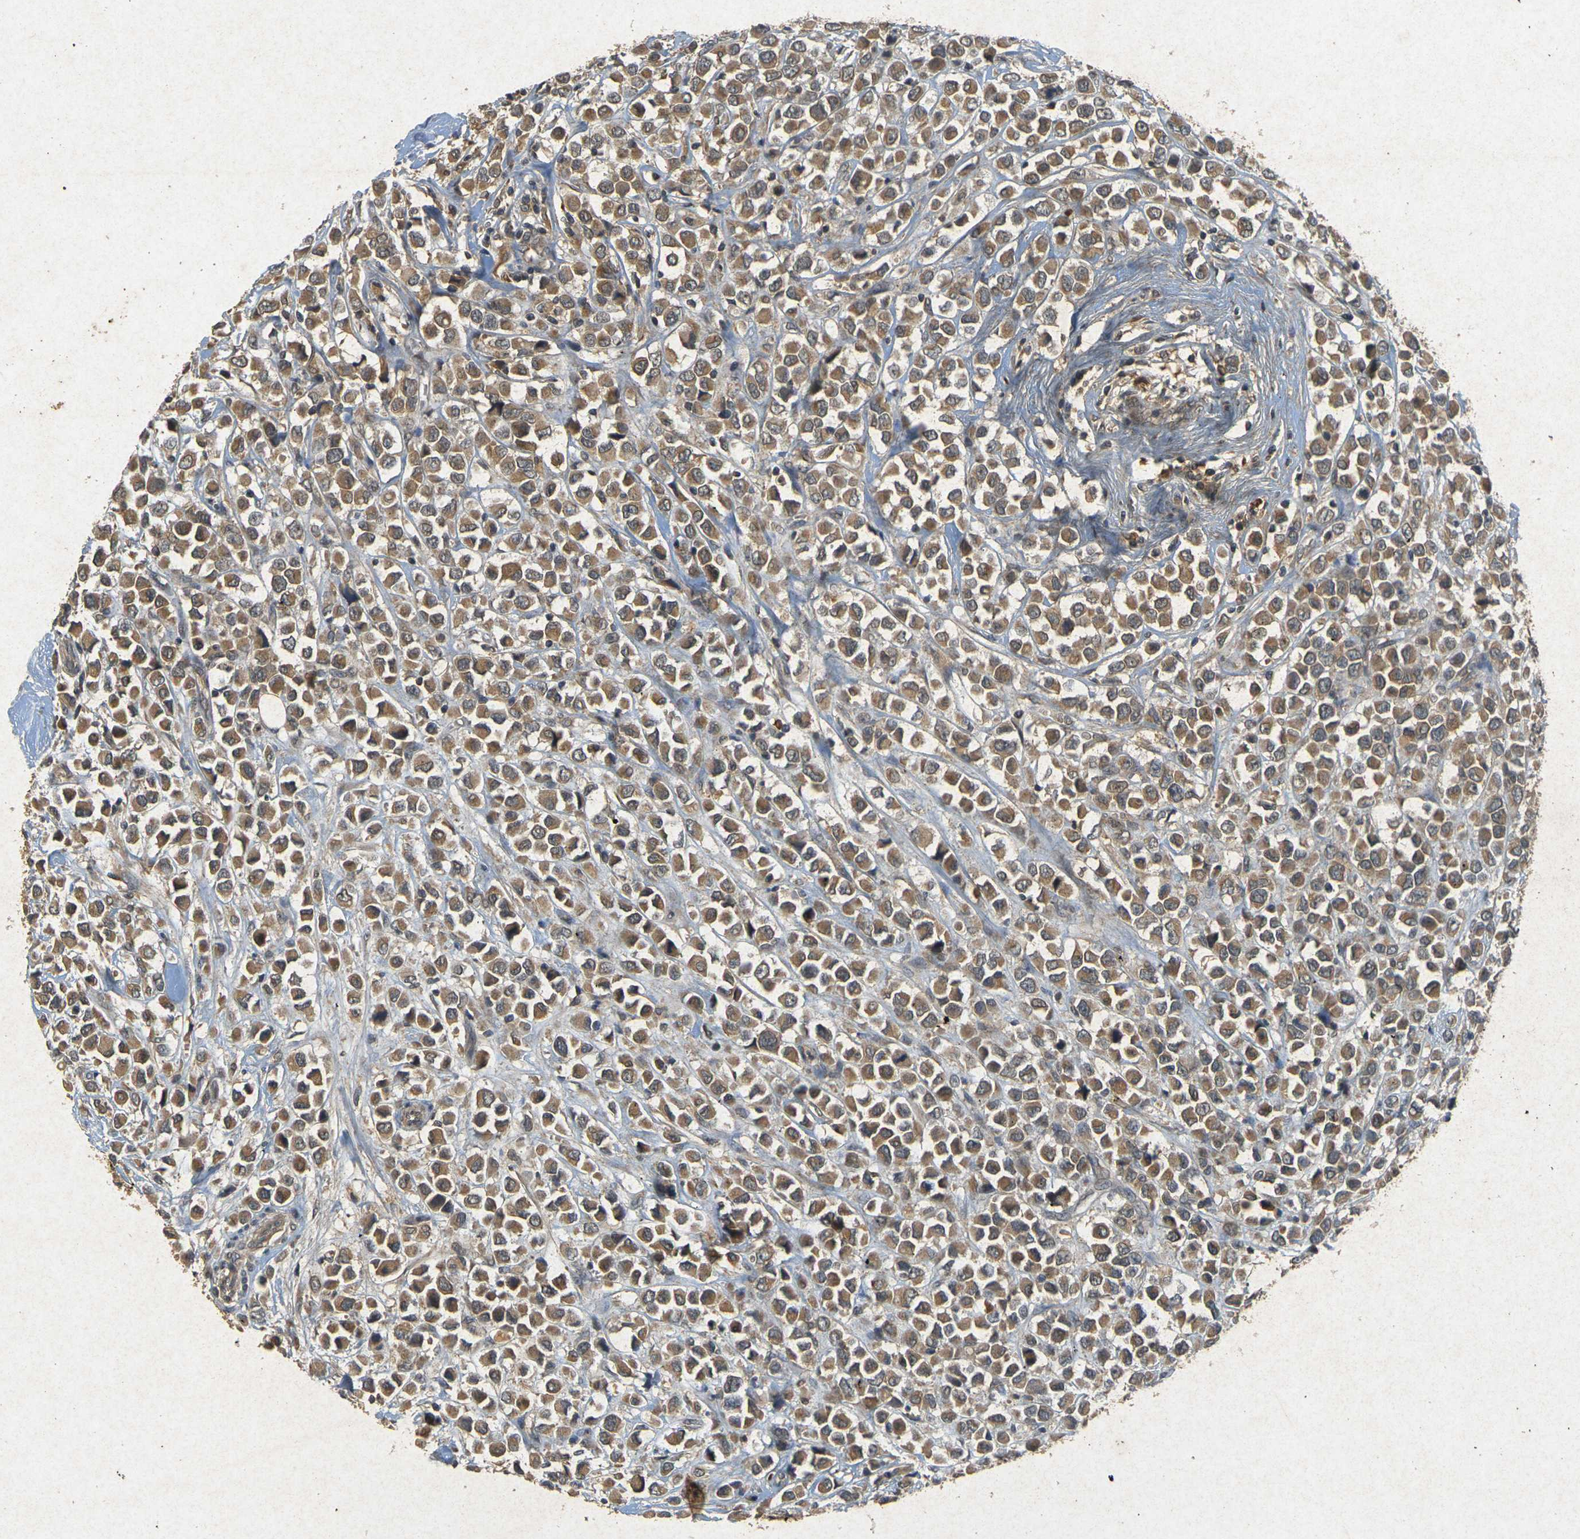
{"staining": {"intensity": "moderate", "quantity": ">75%", "location": "cytoplasmic/membranous"}, "tissue": "breast cancer", "cell_type": "Tumor cells", "image_type": "cancer", "snomed": [{"axis": "morphology", "description": "Duct carcinoma"}, {"axis": "topography", "description": "Breast"}], "caption": "Breast cancer tissue exhibits moderate cytoplasmic/membranous expression in approximately >75% of tumor cells", "gene": "ERN1", "patient": {"sex": "female", "age": 61}}